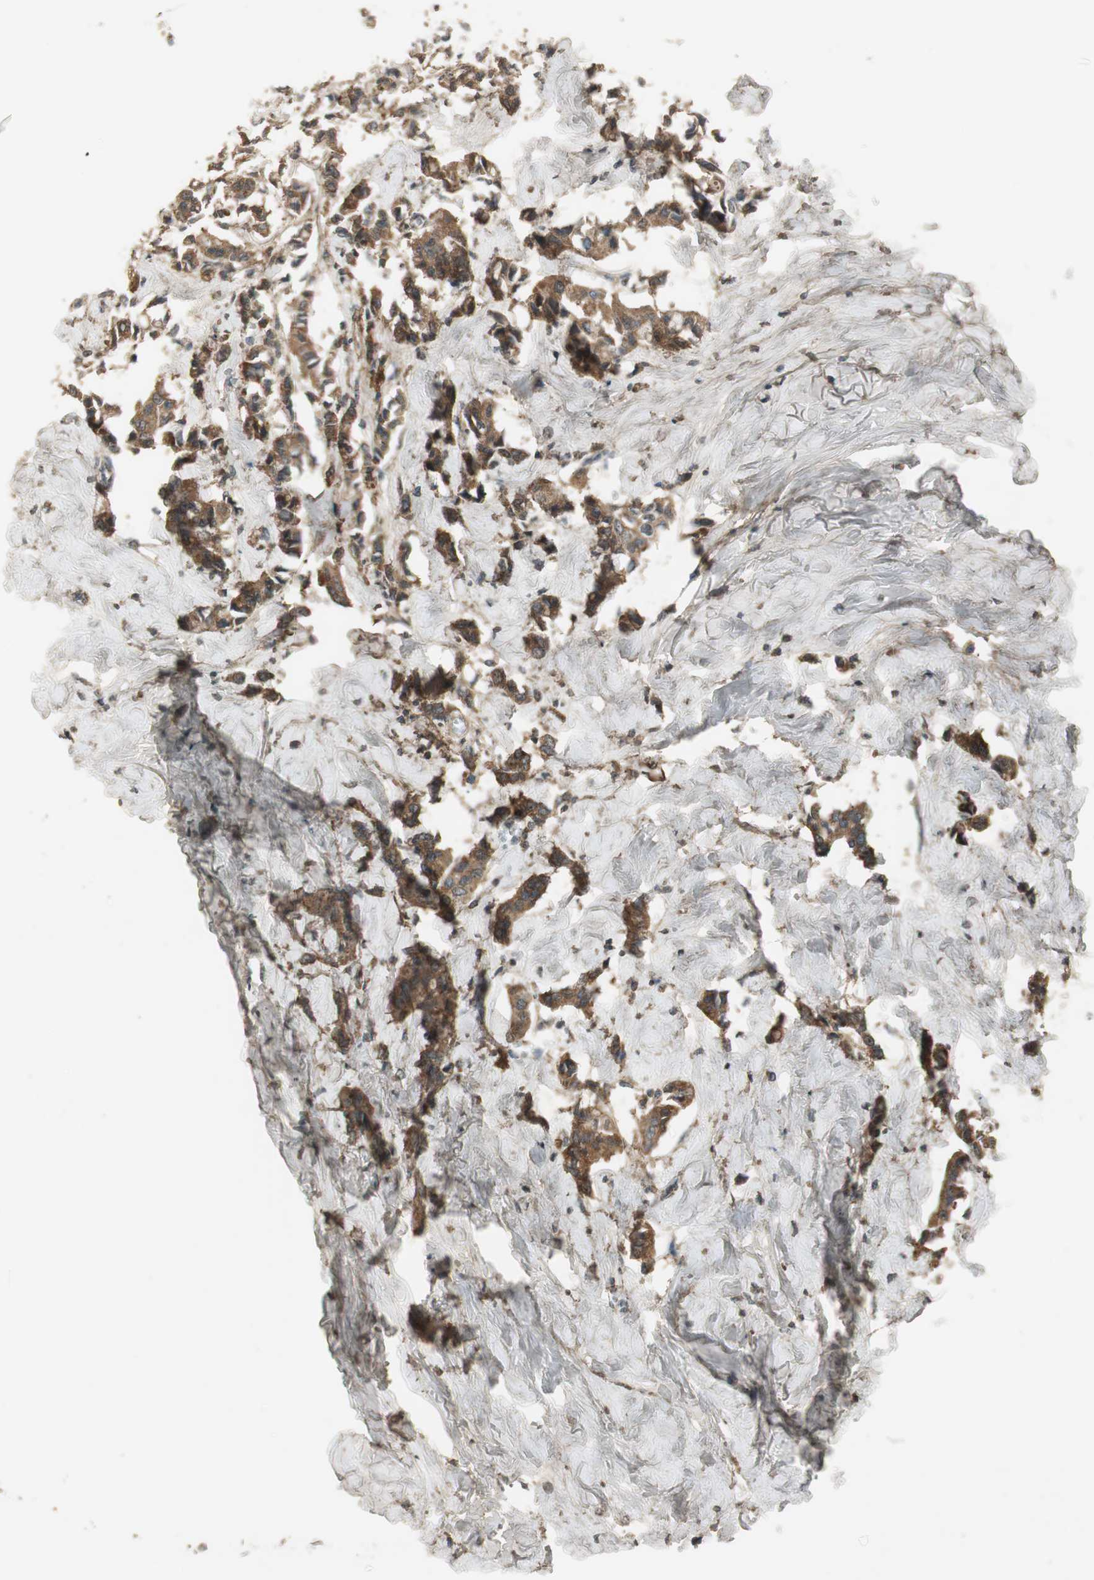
{"staining": {"intensity": "moderate", "quantity": ">75%", "location": "cytoplasmic/membranous"}, "tissue": "breast cancer", "cell_type": "Tumor cells", "image_type": "cancer", "snomed": [{"axis": "morphology", "description": "Duct carcinoma"}, {"axis": "topography", "description": "Breast"}], "caption": "Human breast infiltrating ductal carcinoma stained for a protein (brown) demonstrates moderate cytoplasmic/membranous positive expression in about >75% of tumor cells.", "gene": "MSTO1", "patient": {"sex": "female", "age": 84}}